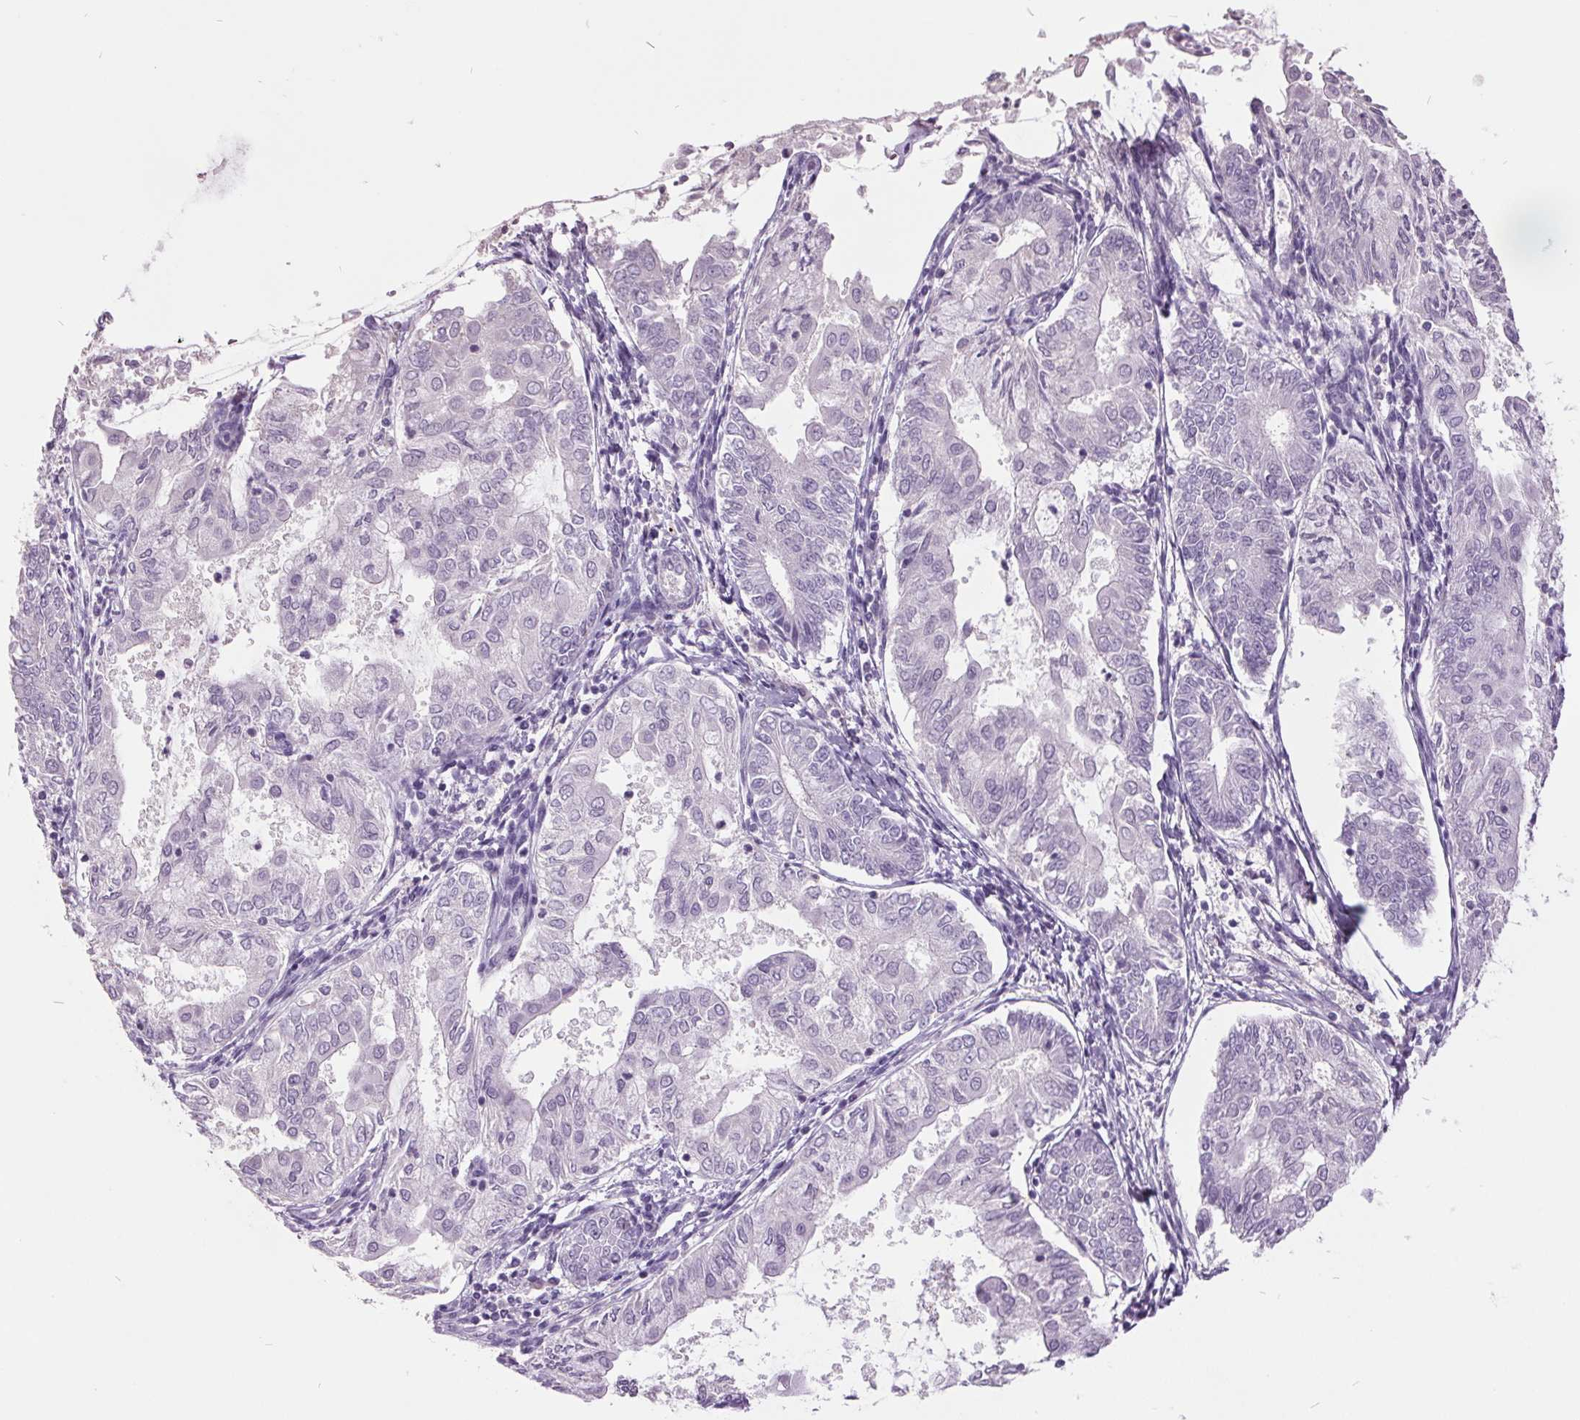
{"staining": {"intensity": "negative", "quantity": "none", "location": "none"}, "tissue": "endometrial cancer", "cell_type": "Tumor cells", "image_type": "cancer", "snomed": [{"axis": "morphology", "description": "Adenocarcinoma, NOS"}, {"axis": "topography", "description": "Endometrium"}], "caption": "Immunohistochemistry photomicrograph of neoplastic tissue: endometrial cancer stained with DAB (3,3'-diaminobenzidine) exhibits no significant protein expression in tumor cells.", "gene": "C2orf16", "patient": {"sex": "female", "age": 68}}